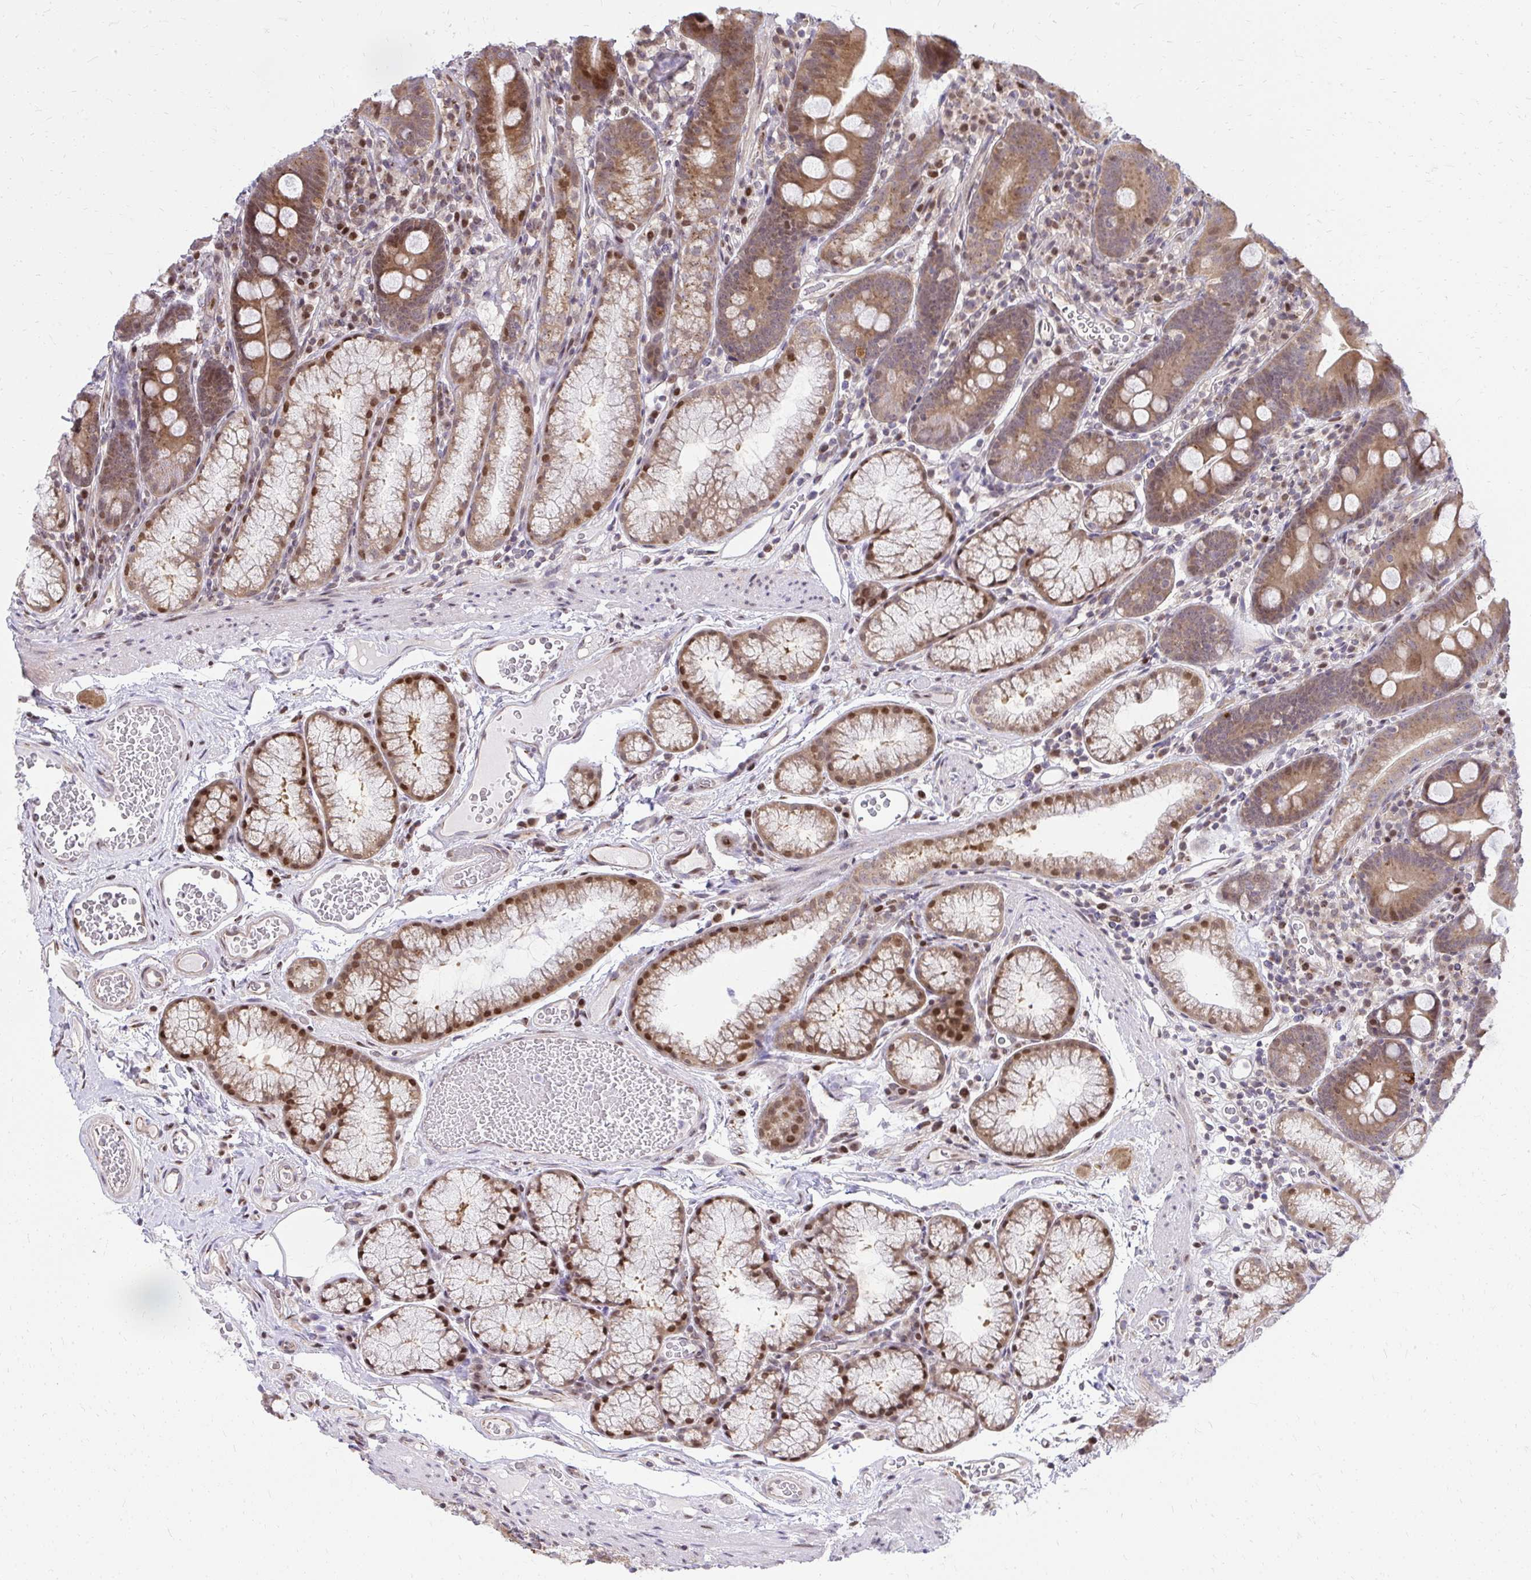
{"staining": {"intensity": "moderate", "quantity": "25%-75%", "location": "cytoplasmic/membranous,nuclear"}, "tissue": "duodenum", "cell_type": "Glandular cells", "image_type": "normal", "snomed": [{"axis": "morphology", "description": "Normal tissue, NOS"}, {"axis": "topography", "description": "Duodenum"}], "caption": "This image exhibits unremarkable duodenum stained with immunohistochemistry to label a protein in brown. The cytoplasmic/membranous,nuclear of glandular cells show moderate positivity for the protein. Nuclei are counter-stained blue.", "gene": "PIGY", "patient": {"sex": "female", "age": 67}}